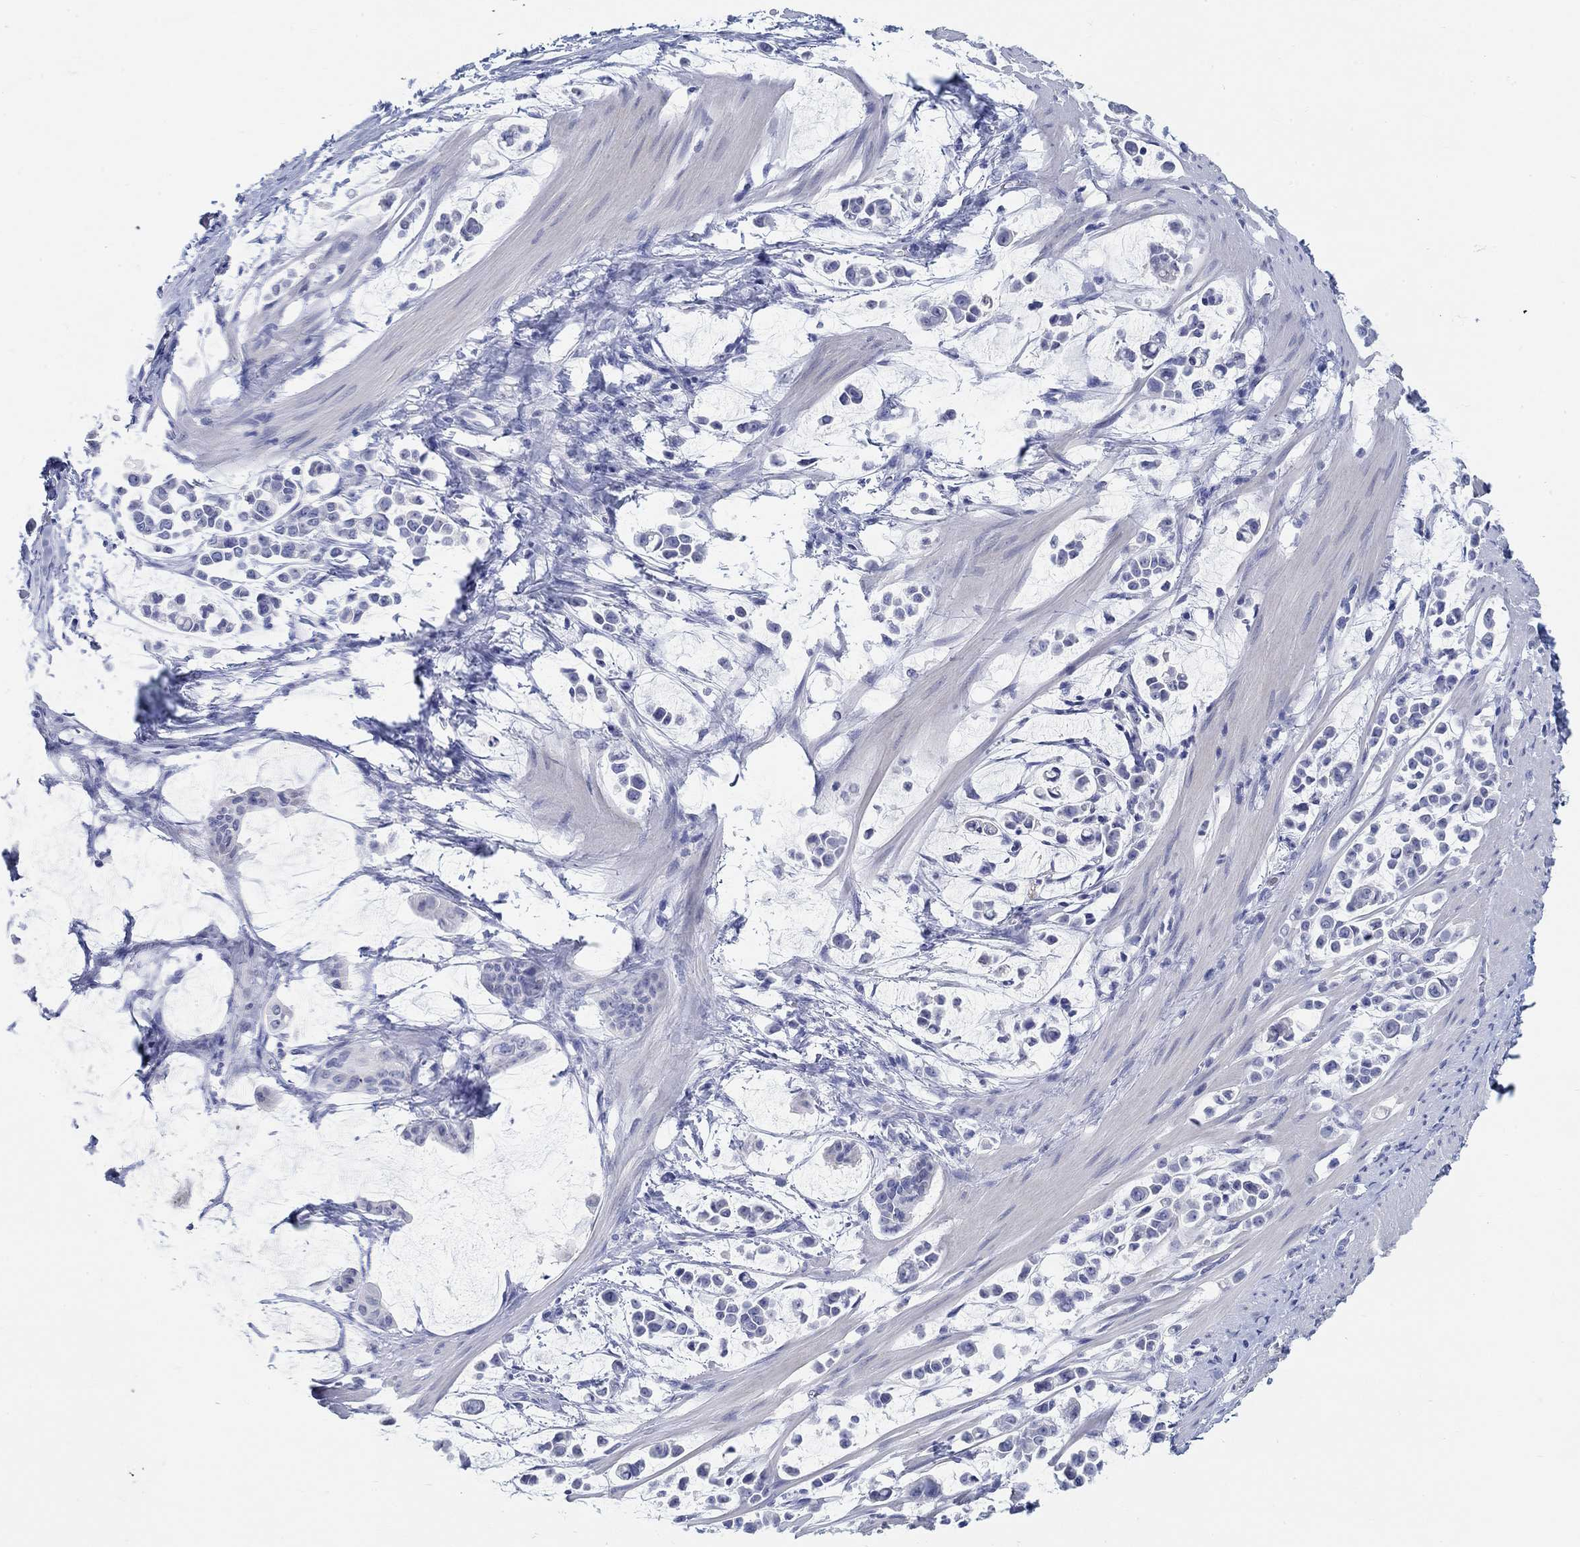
{"staining": {"intensity": "negative", "quantity": "none", "location": "none"}, "tissue": "stomach cancer", "cell_type": "Tumor cells", "image_type": "cancer", "snomed": [{"axis": "morphology", "description": "Adenocarcinoma, NOS"}, {"axis": "topography", "description": "Stomach"}], "caption": "Tumor cells are negative for brown protein staining in stomach cancer.", "gene": "GRIA3", "patient": {"sex": "male", "age": 82}}